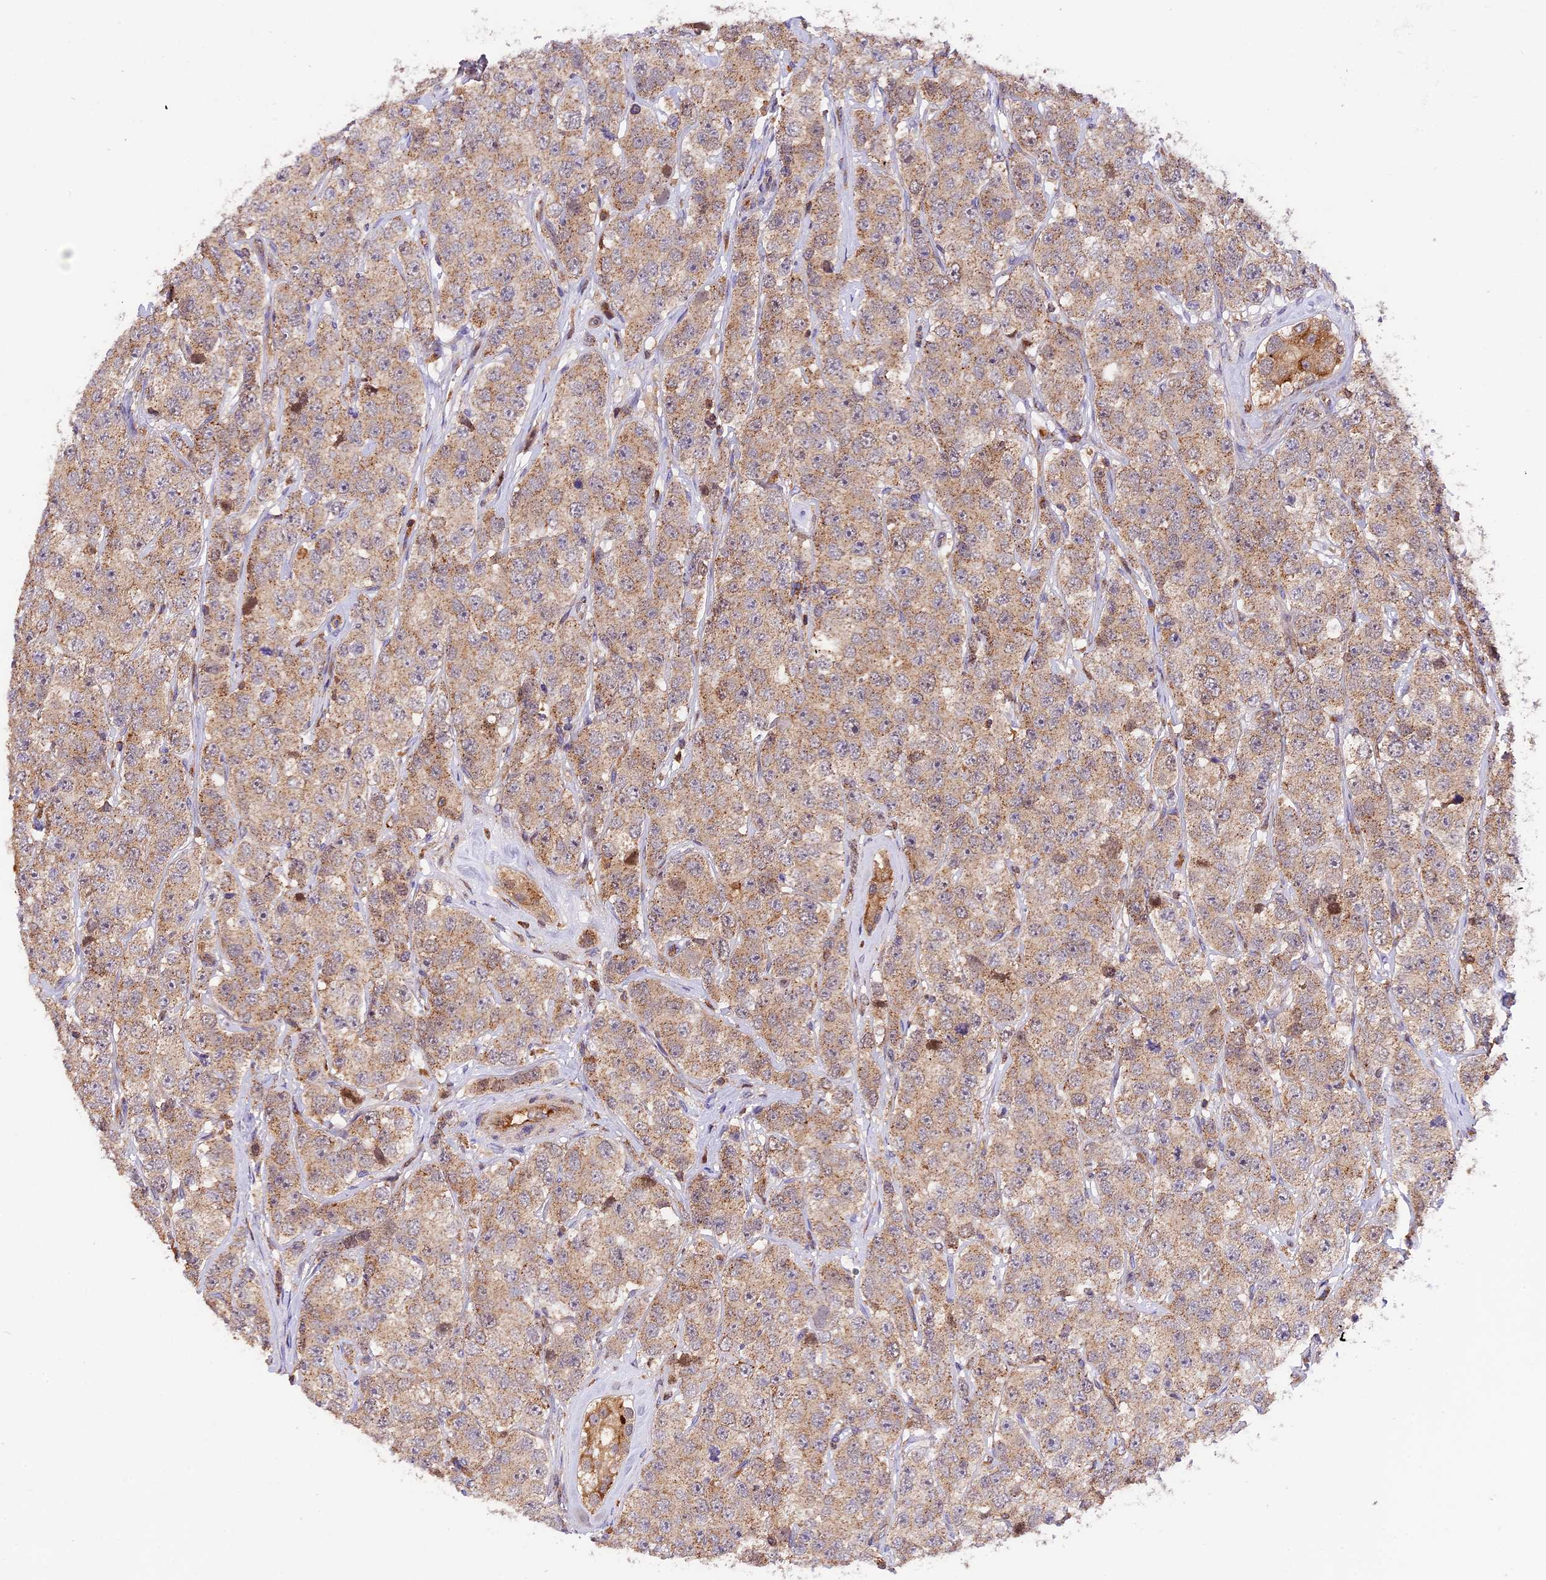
{"staining": {"intensity": "weak", "quantity": "25%-75%", "location": "cytoplasmic/membranous"}, "tissue": "testis cancer", "cell_type": "Tumor cells", "image_type": "cancer", "snomed": [{"axis": "morphology", "description": "Seminoma, NOS"}, {"axis": "topography", "description": "Testis"}], "caption": "A brown stain labels weak cytoplasmic/membranous positivity of a protein in seminoma (testis) tumor cells. (DAB IHC with brightfield microscopy, high magnification).", "gene": "PEX3", "patient": {"sex": "male", "age": 28}}